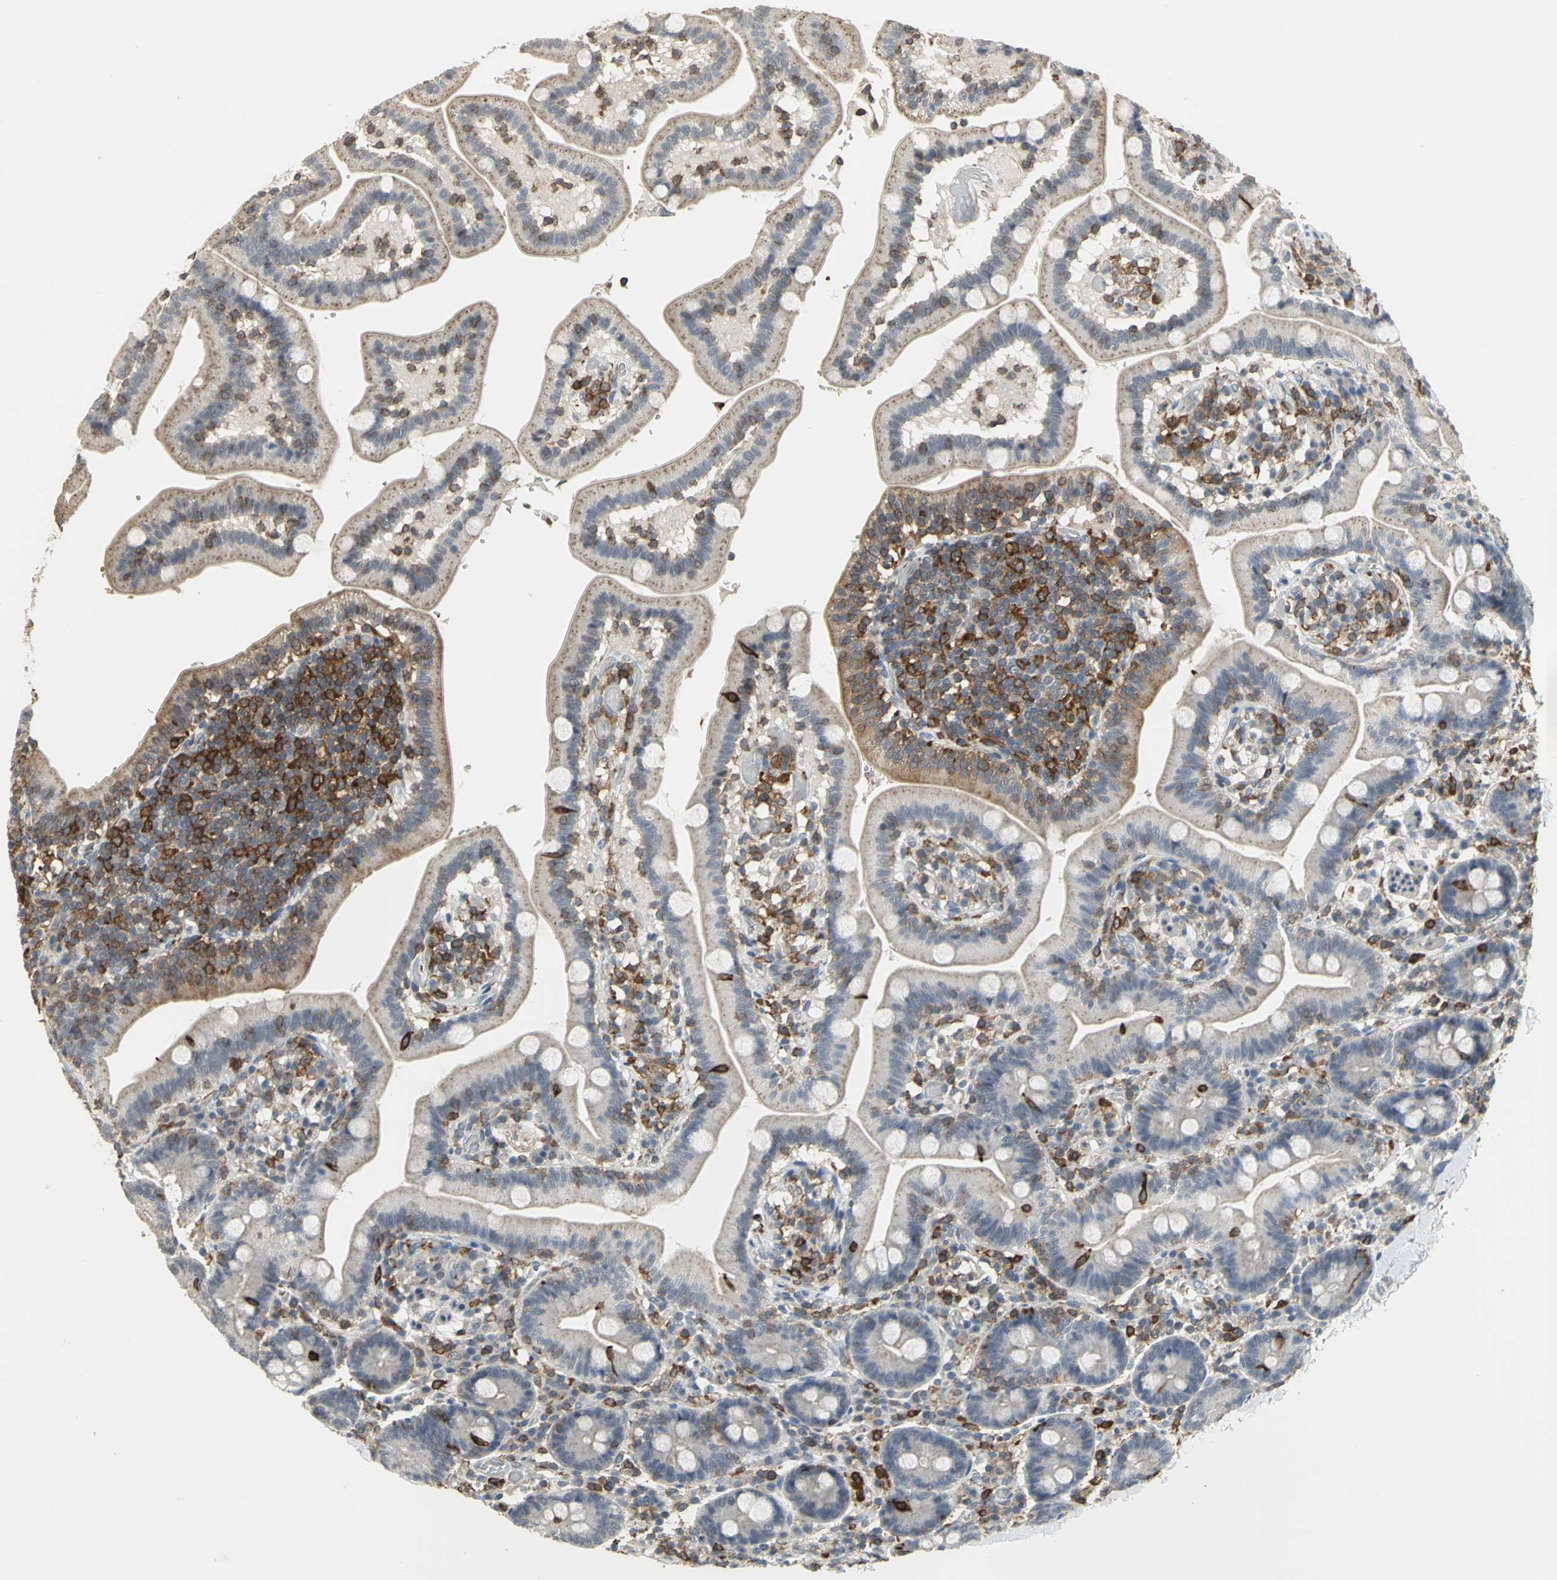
{"staining": {"intensity": "negative", "quantity": "none", "location": "none"}, "tissue": "duodenum", "cell_type": "Glandular cells", "image_type": "normal", "snomed": [{"axis": "morphology", "description": "Normal tissue, NOS"}, {"axis": "topography", "description": "Duodenum"}], "caption": "Glandular cells show no significant protein positivity in unremarkable duodenum. (DAB (3,3'-diaminobenzidine) immunohistochemistry with hematoxylin counter stain).", "gene": "SKAP2", "patient": {"sex": "male", "age": 66}}